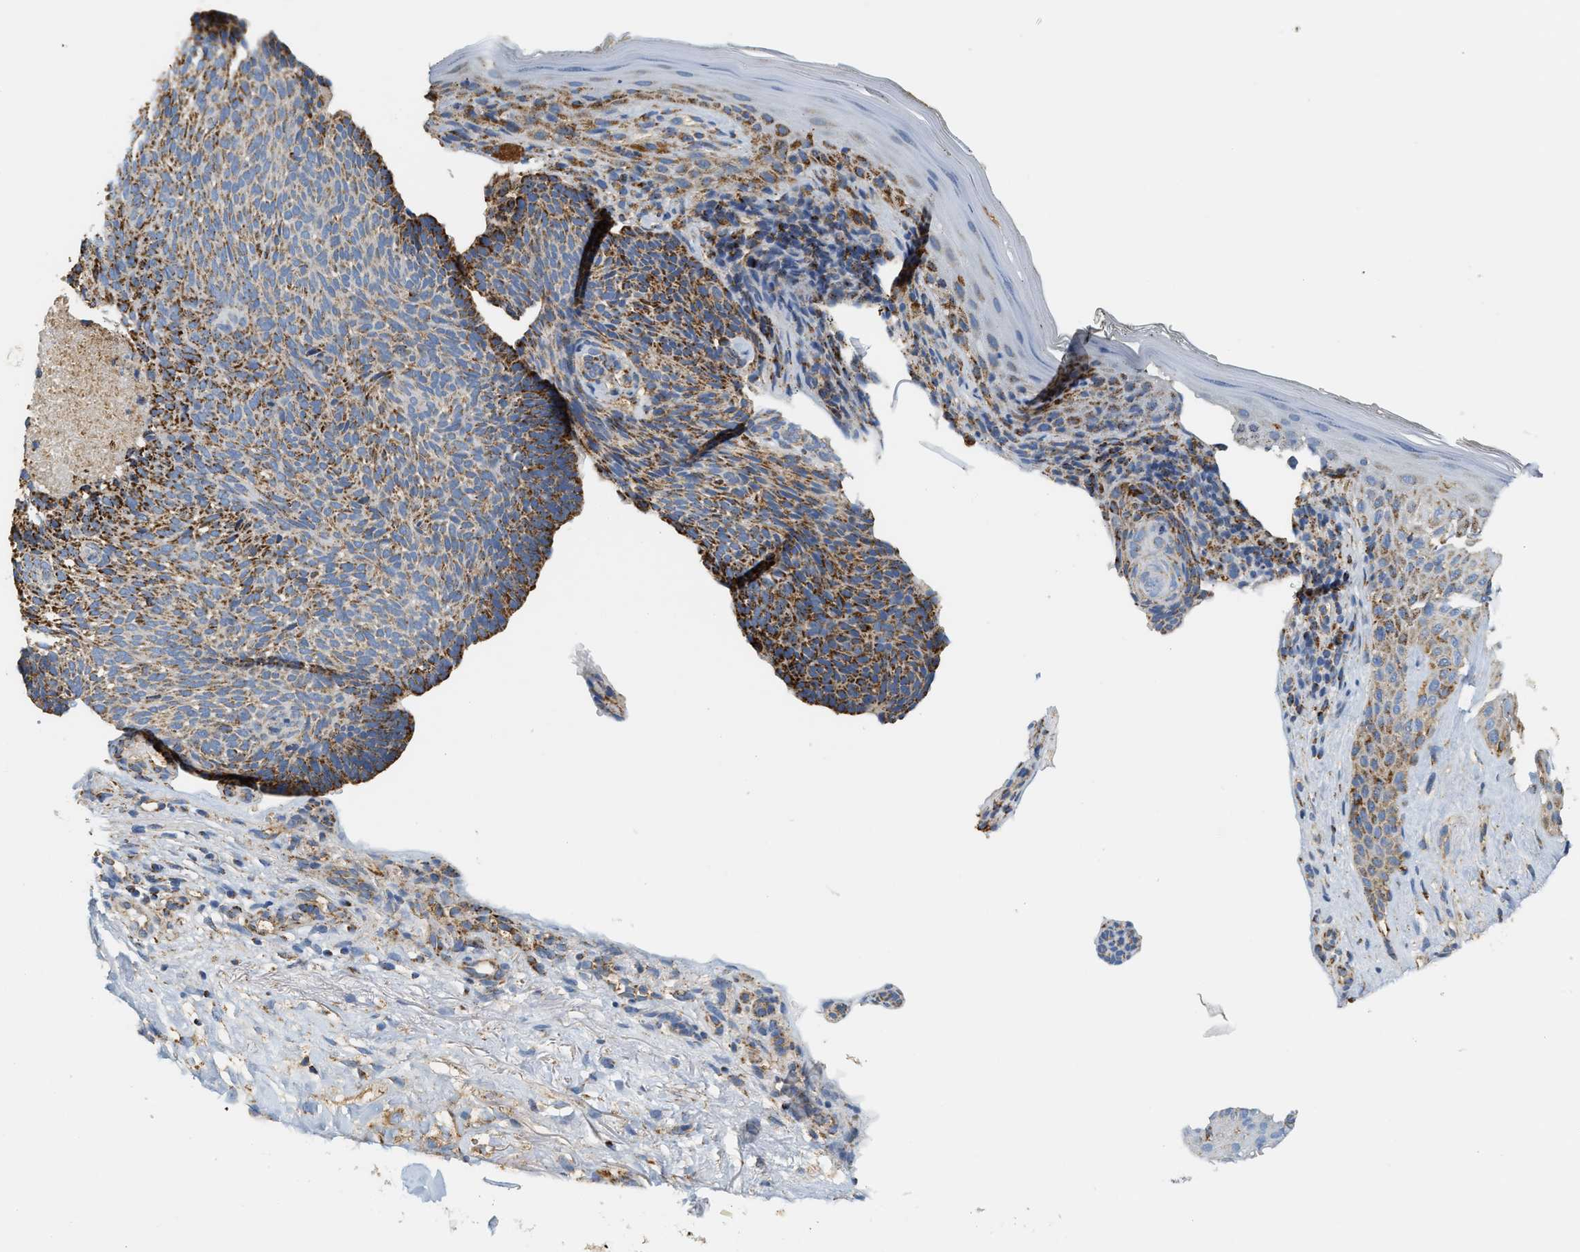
{"staining": {"intensity": "moderate", "quantity": ">75%", "location": "cytoplasmic/membranous"}, "tissue": "skin cancer", "cell_type": "Tumor cells", "image_type": "cancer", "snomed": [{"axis": "morphology", "description": "Basal cell carcinoma"}, {"axis": "topography", "description": "Skin"}], "caption": "This is an image of immunohistochemistry (IHC) staining of basal cell carcinoma (skin), which shows moderate positivity in the cytoplasmic/membranous of tumor cells.", "gene": "SHMT2", "patient": {"sex": "male", "age": 61}}